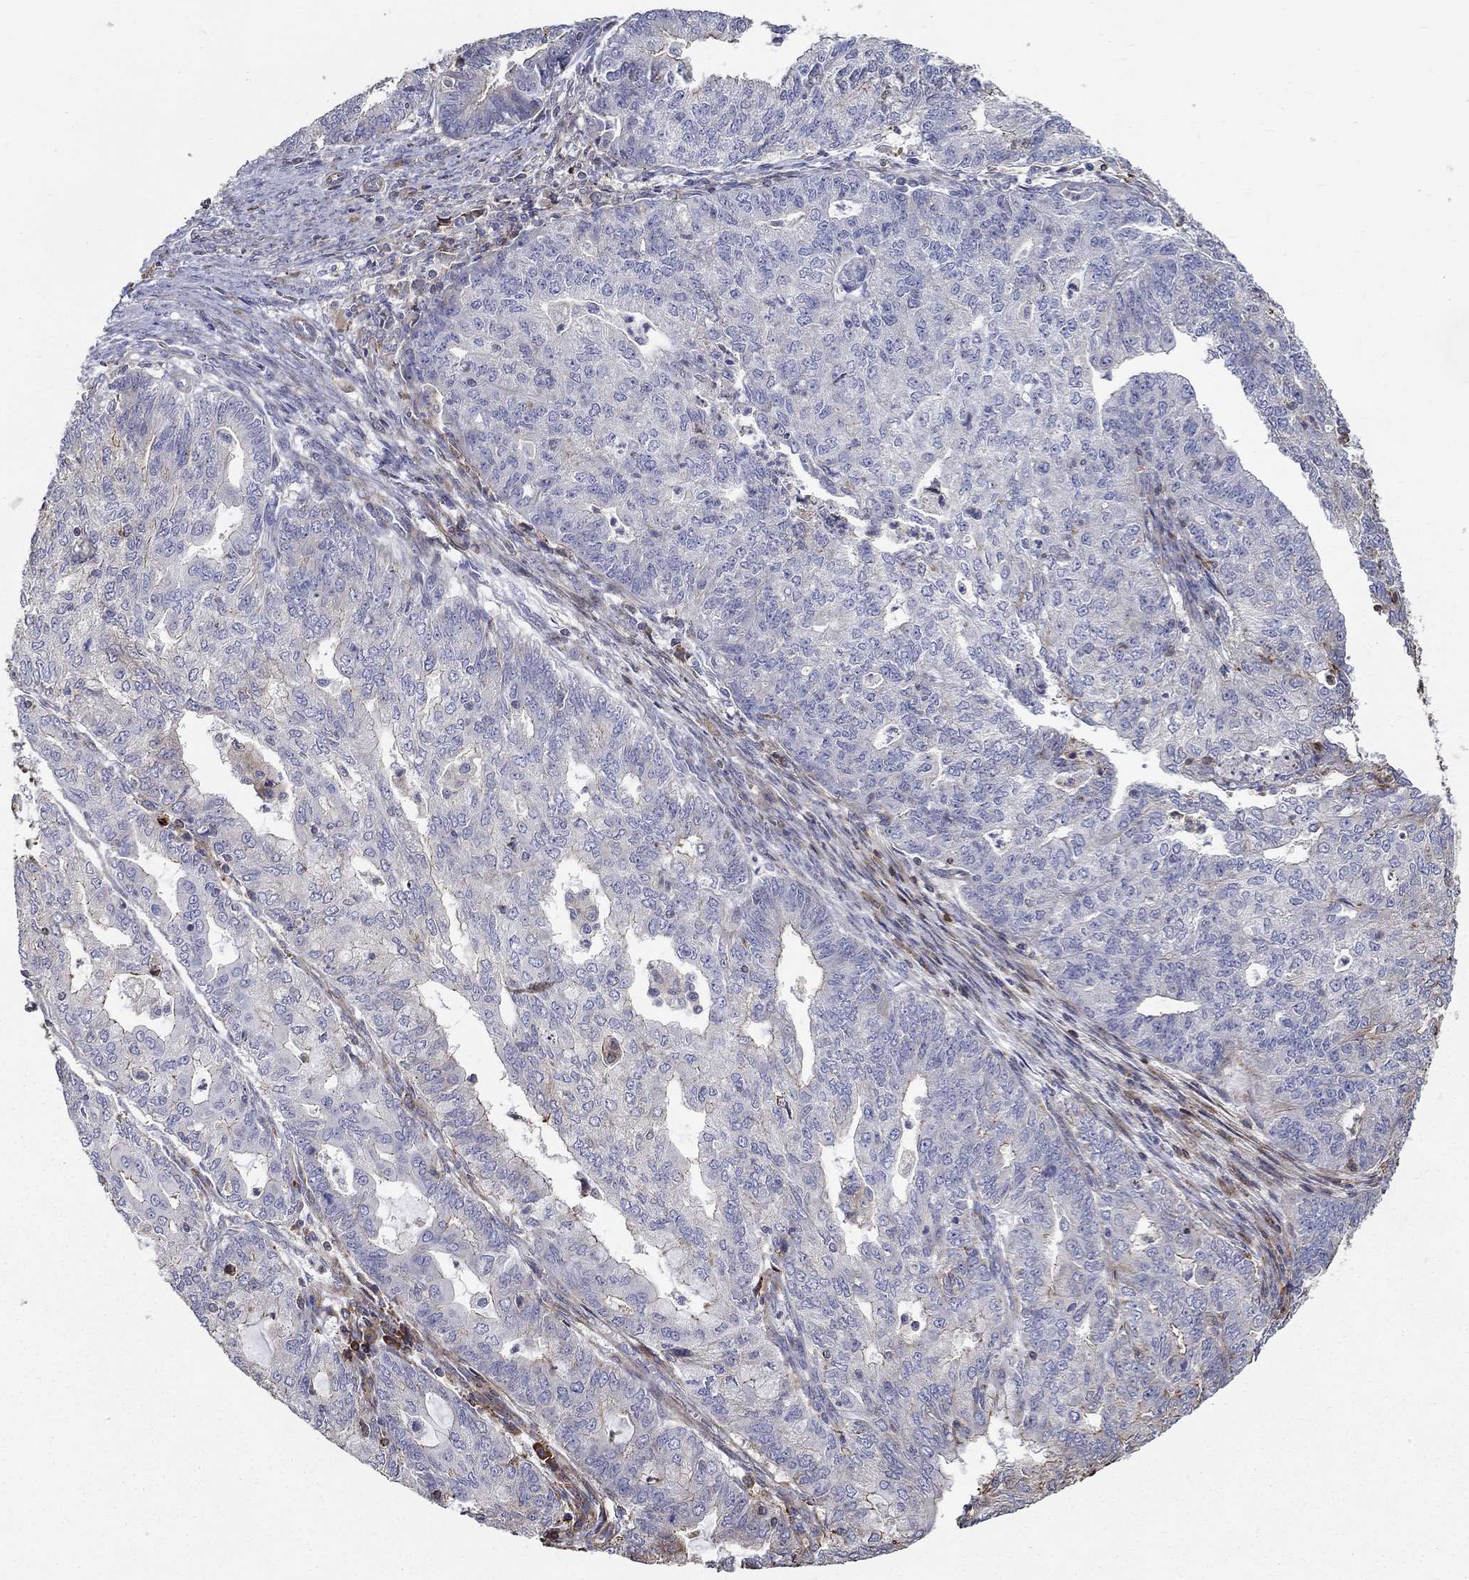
{"staining": {"intensity": "strong", "quantity": "<25%", "location": "cytoplasmic/membranous"}, "tissue": "endometrial cancer", "cell_type": "Tumor cells", "image_type": "cancer", "snomed": [{"axis": "morphology", "description": "Adenocarcinoma, NOS"}, {"axis": "topography", "description": "Endometrium"}], "caption": "Immunohistochemistry image of neoplastic tissue: endometrial cancer (adenocarcinoma) stained using immunohistochemistry (IHC) shows medium levels of strong protein expression localized specifically in the cytoplasmic/membranous of tumor cells, appearing as a cytoplasmic/membranous brown color.", "gene": "NPHP1", "patient": {"sex": "female", "age": 82}}